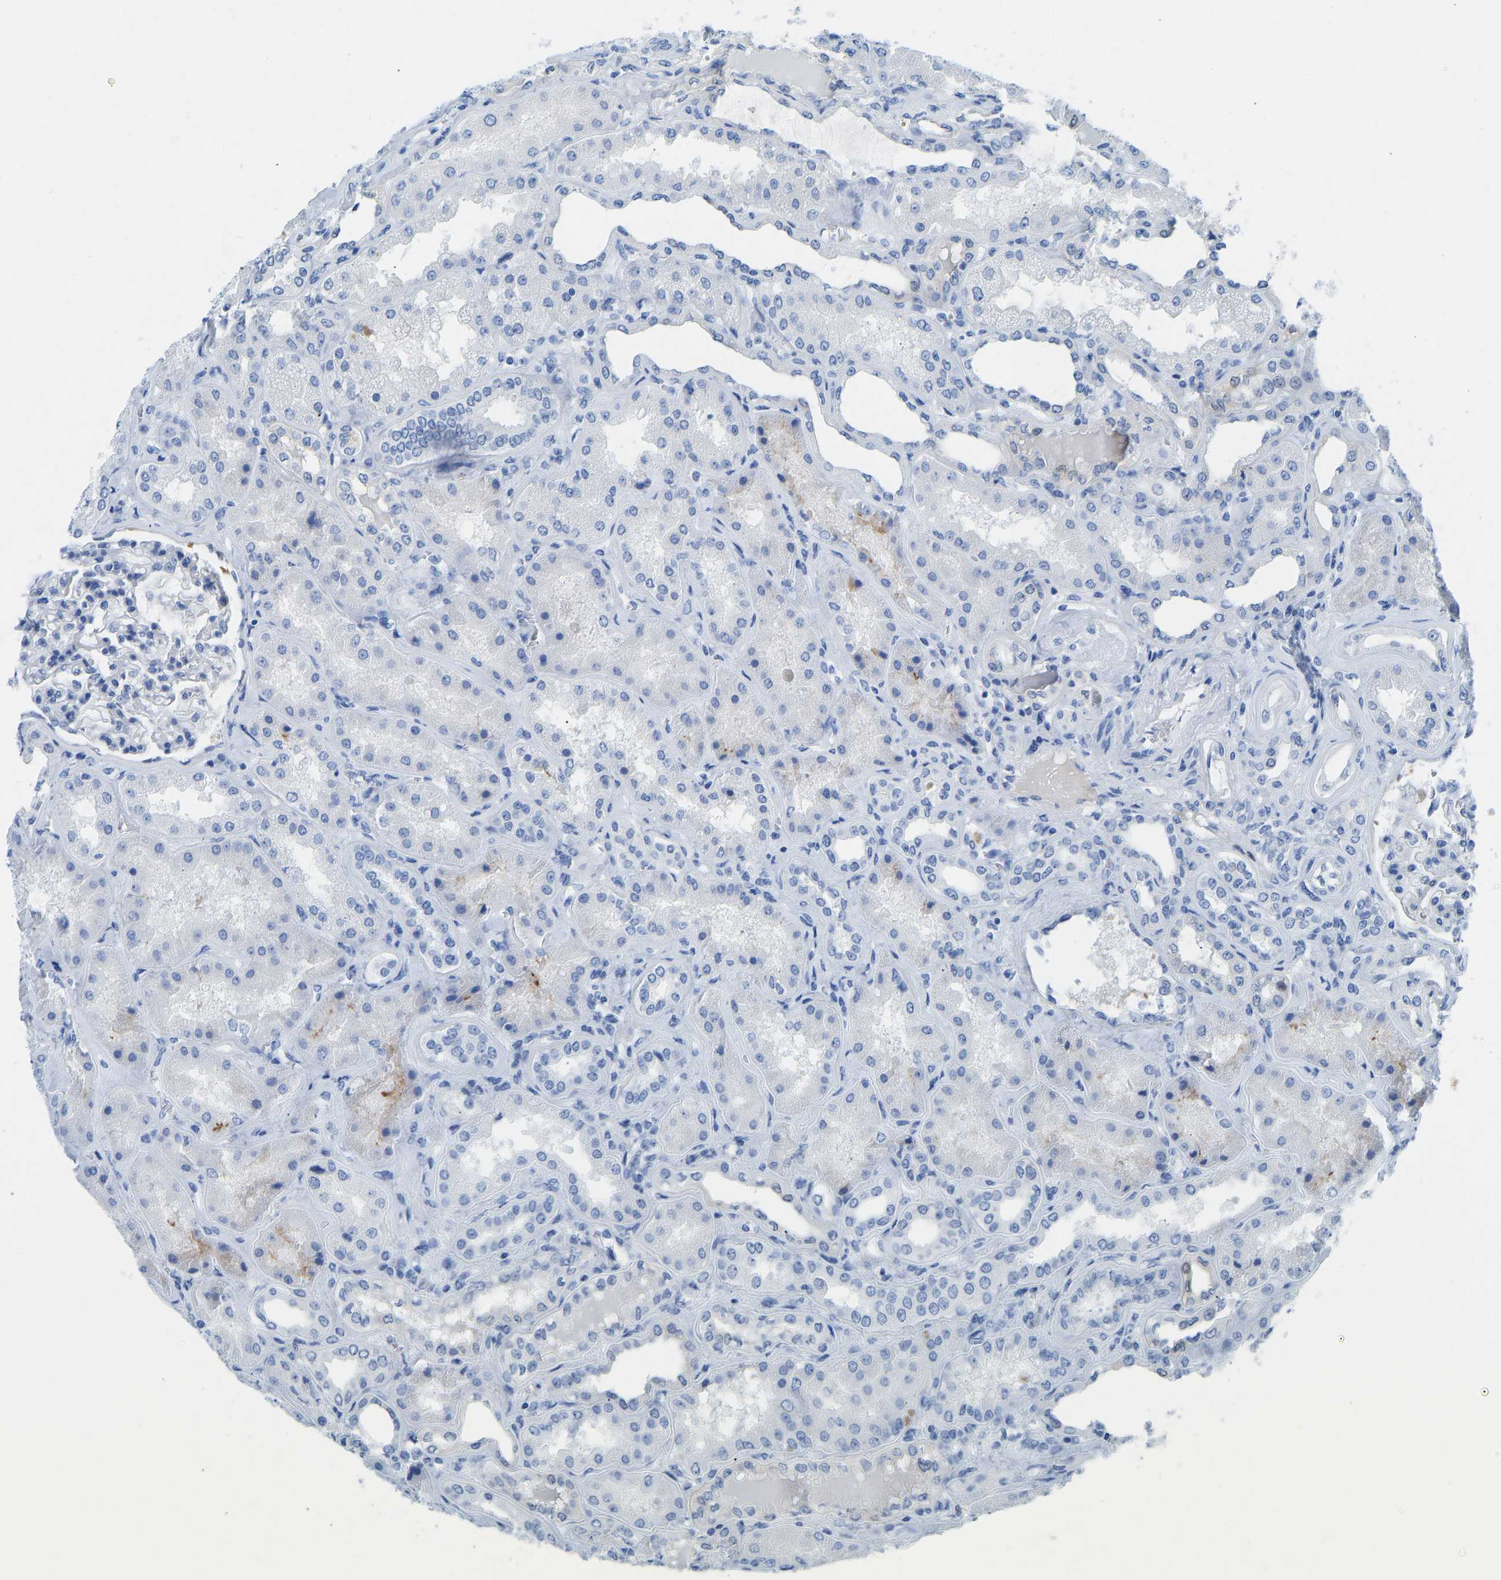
{"staining": {"intensity": "negative", "quantity": "none", "location": "none"}, "tissue": "kidney", "cell_type": "Cells in glomeruli", "image_type": "normal", "snomed": [{"axis": "morphology", "description": "Normal tissue, NOS"}, {"axis": "topography", "description": "Kidney"}], "caption": "Immunohistochemistry of normal kidney exhibits no expression in cells in glomeruli. (Immunohistochemistry, brightfield microscopy, high magnification).", "gene": "NKAIN3", "patient": {"sex": "female", "age": 56}}